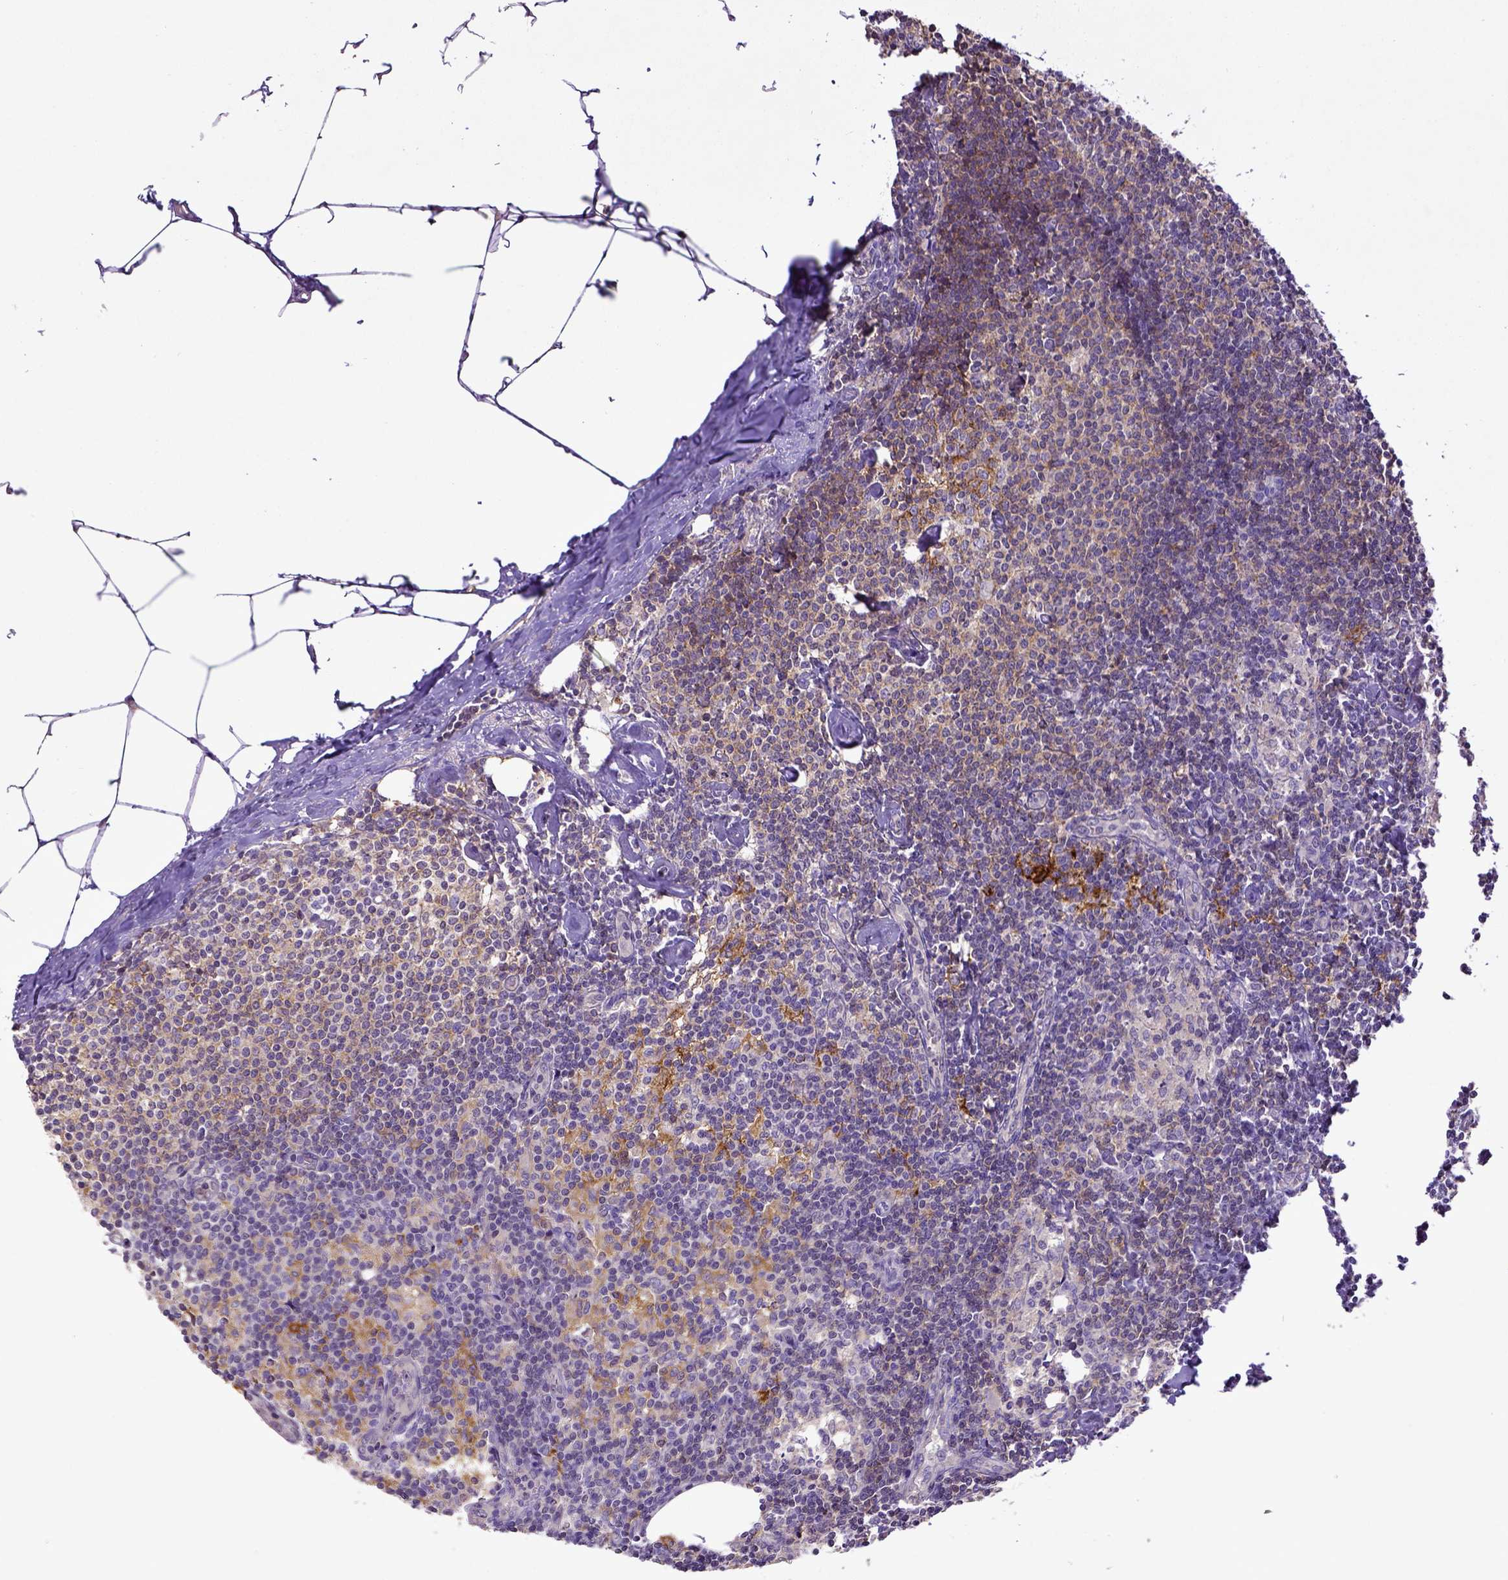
{"staining": {"intensity": "moderate", "quantity": "25%-75%", "location": "cytoplasmic/membranous"}, "tissue": "lymph node", "cell_type": "Germinal center cells", "image_type": "normal", "snomed": [{"axis": "morphology", "description": "Normal tissue, NOS"}, {"axis": "topography", "description": "Lymph node"}], "caption": "DAB immunohistochemical staining of benign lymph node reveals moderate cytoplasmic/membranous protein staining in about 25%-75% of germinal center cells.", "gene": "CD40", "patient": {"sex": "female", "age": 69}}